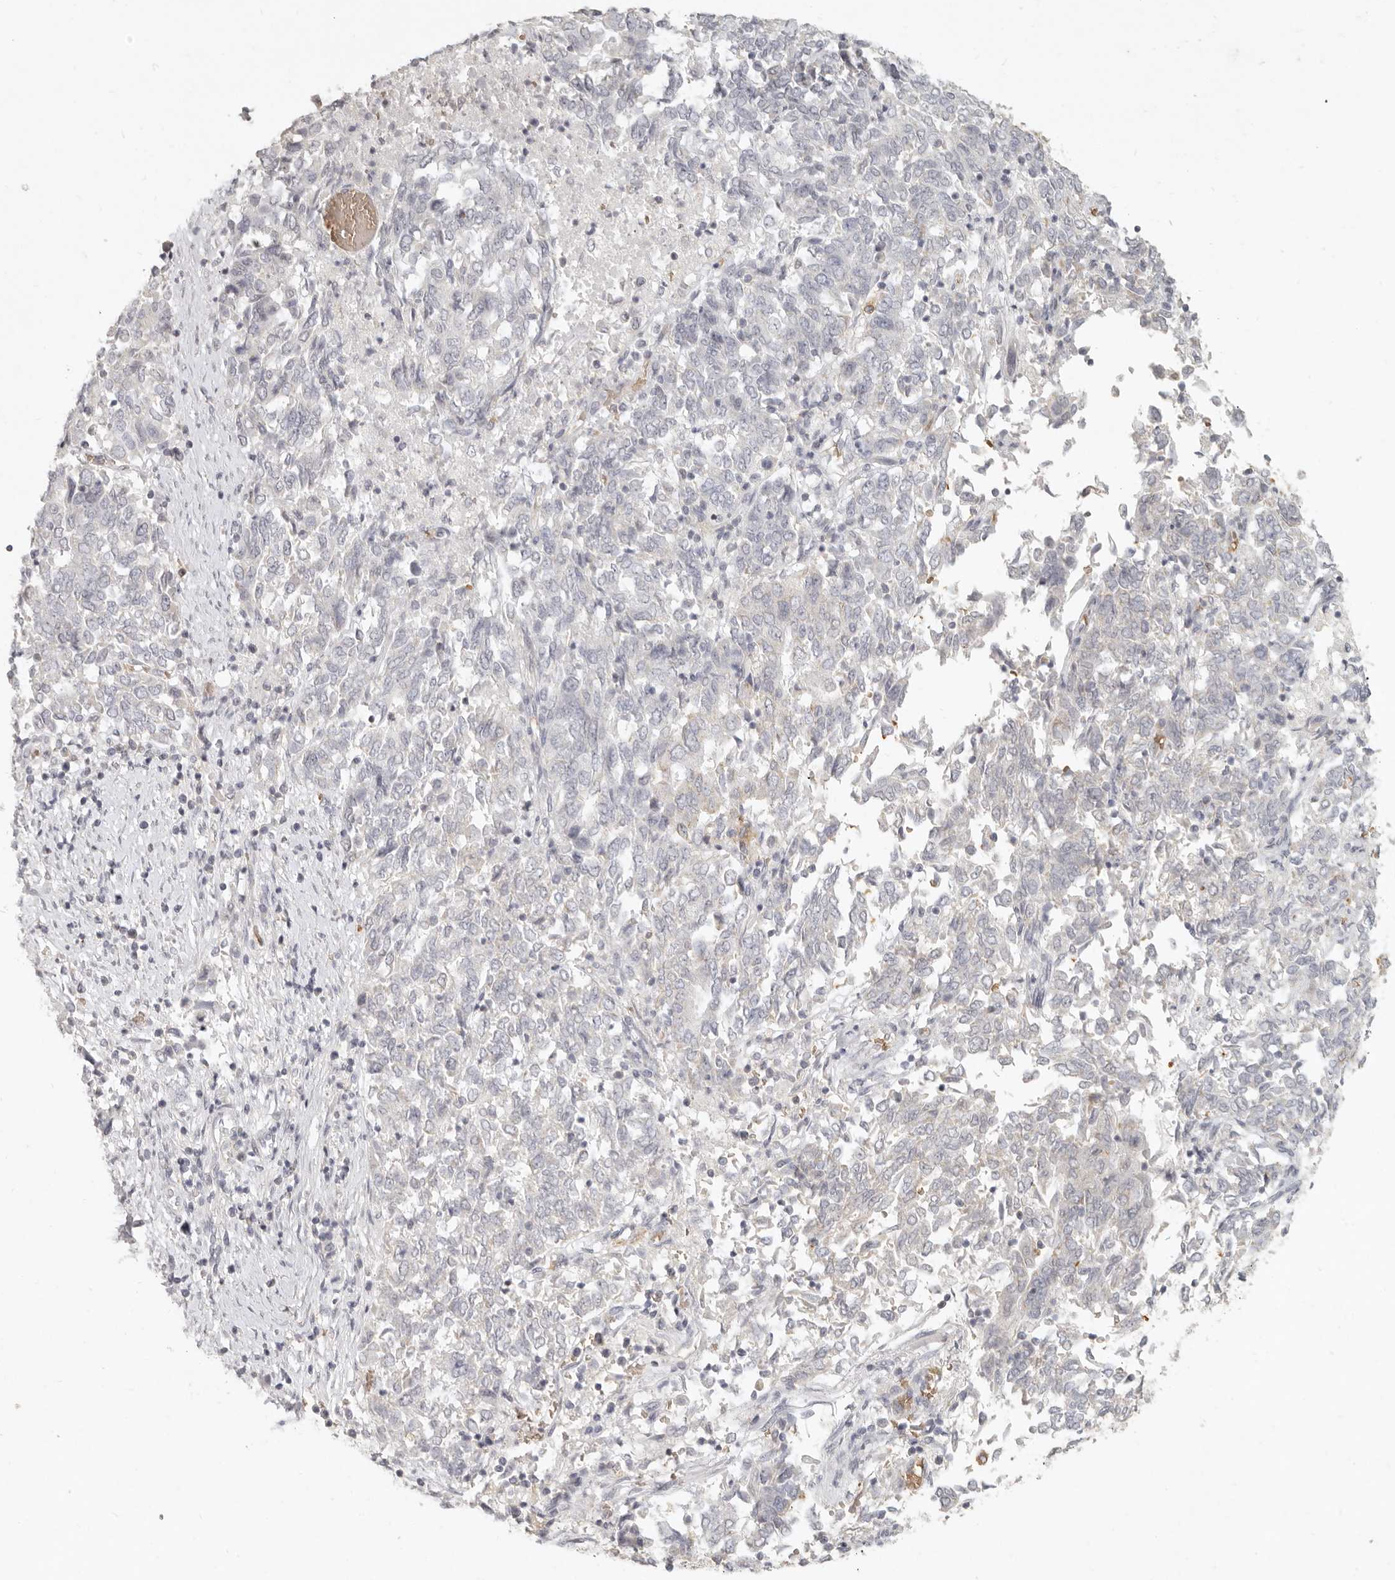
{"staining": {"intensity": "negative", "quantity": "none", "location": "none"}, "tissue": "endometrial cancer", "cell_type": "Tumor cells", "image_type": "cancer", "snomed": [{"axis": "morphology", "description": "Adenocarcinoma, NOS"}, {"axis": "topography", "description": "Endometrium"}], "caption": "DAB immunohistochemical staining of endometrial cancer (adenocarcinoma) exhibits no significant staining in tumor cells. (Immunohistochemistry (ihc), brightfield microscopy, high magnification).", "gene": "NIBAN1", "patient": {"sex": "female", "age": 80}}